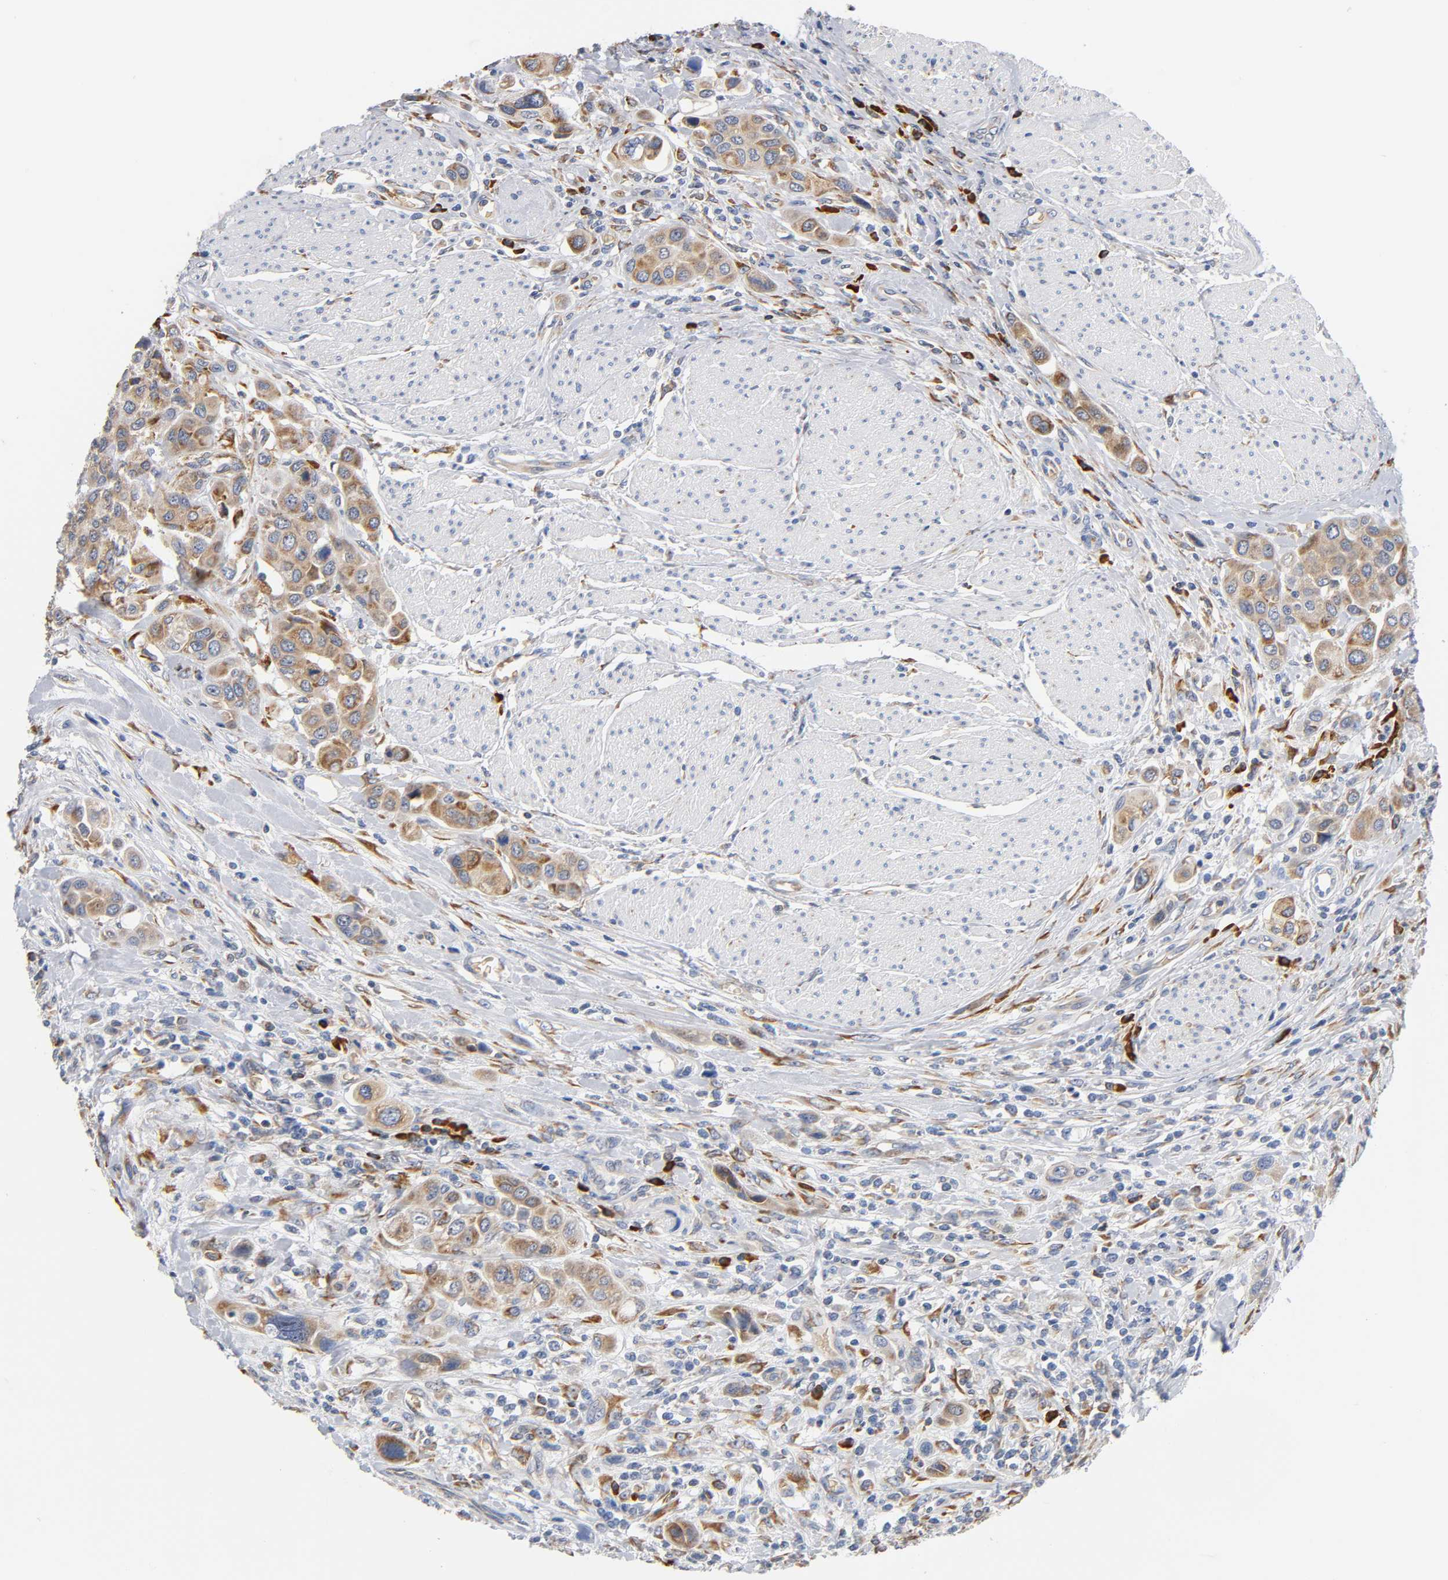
{"staining": {"intensity": "moderate", "quantity": ">75%", "location": "cytoplasmic/membranous"}, "tissue": "urothelial cancer", "cell_type": "Tumor cells", "image_type": "cancer", "snomed": [{"axis": "morphology", "description": "Urothelial carcinoma, High grade"}, {"axis": "topography", "description": "Urinary bladder"}], "caption": "Immunohistochemistry (IHC) photomicrograph of neoplastic tissue: human urothelial cancer stained using immunohistochemistry (IHC) displays medium levels of moderate protein expression localized specifically in the cytoplasmic/membranous of tumor cells, appearing as a cytoplasmic/membranous brown color.", "gene": "UCKL1", "patient": {"sex": "male", "age": 50}}